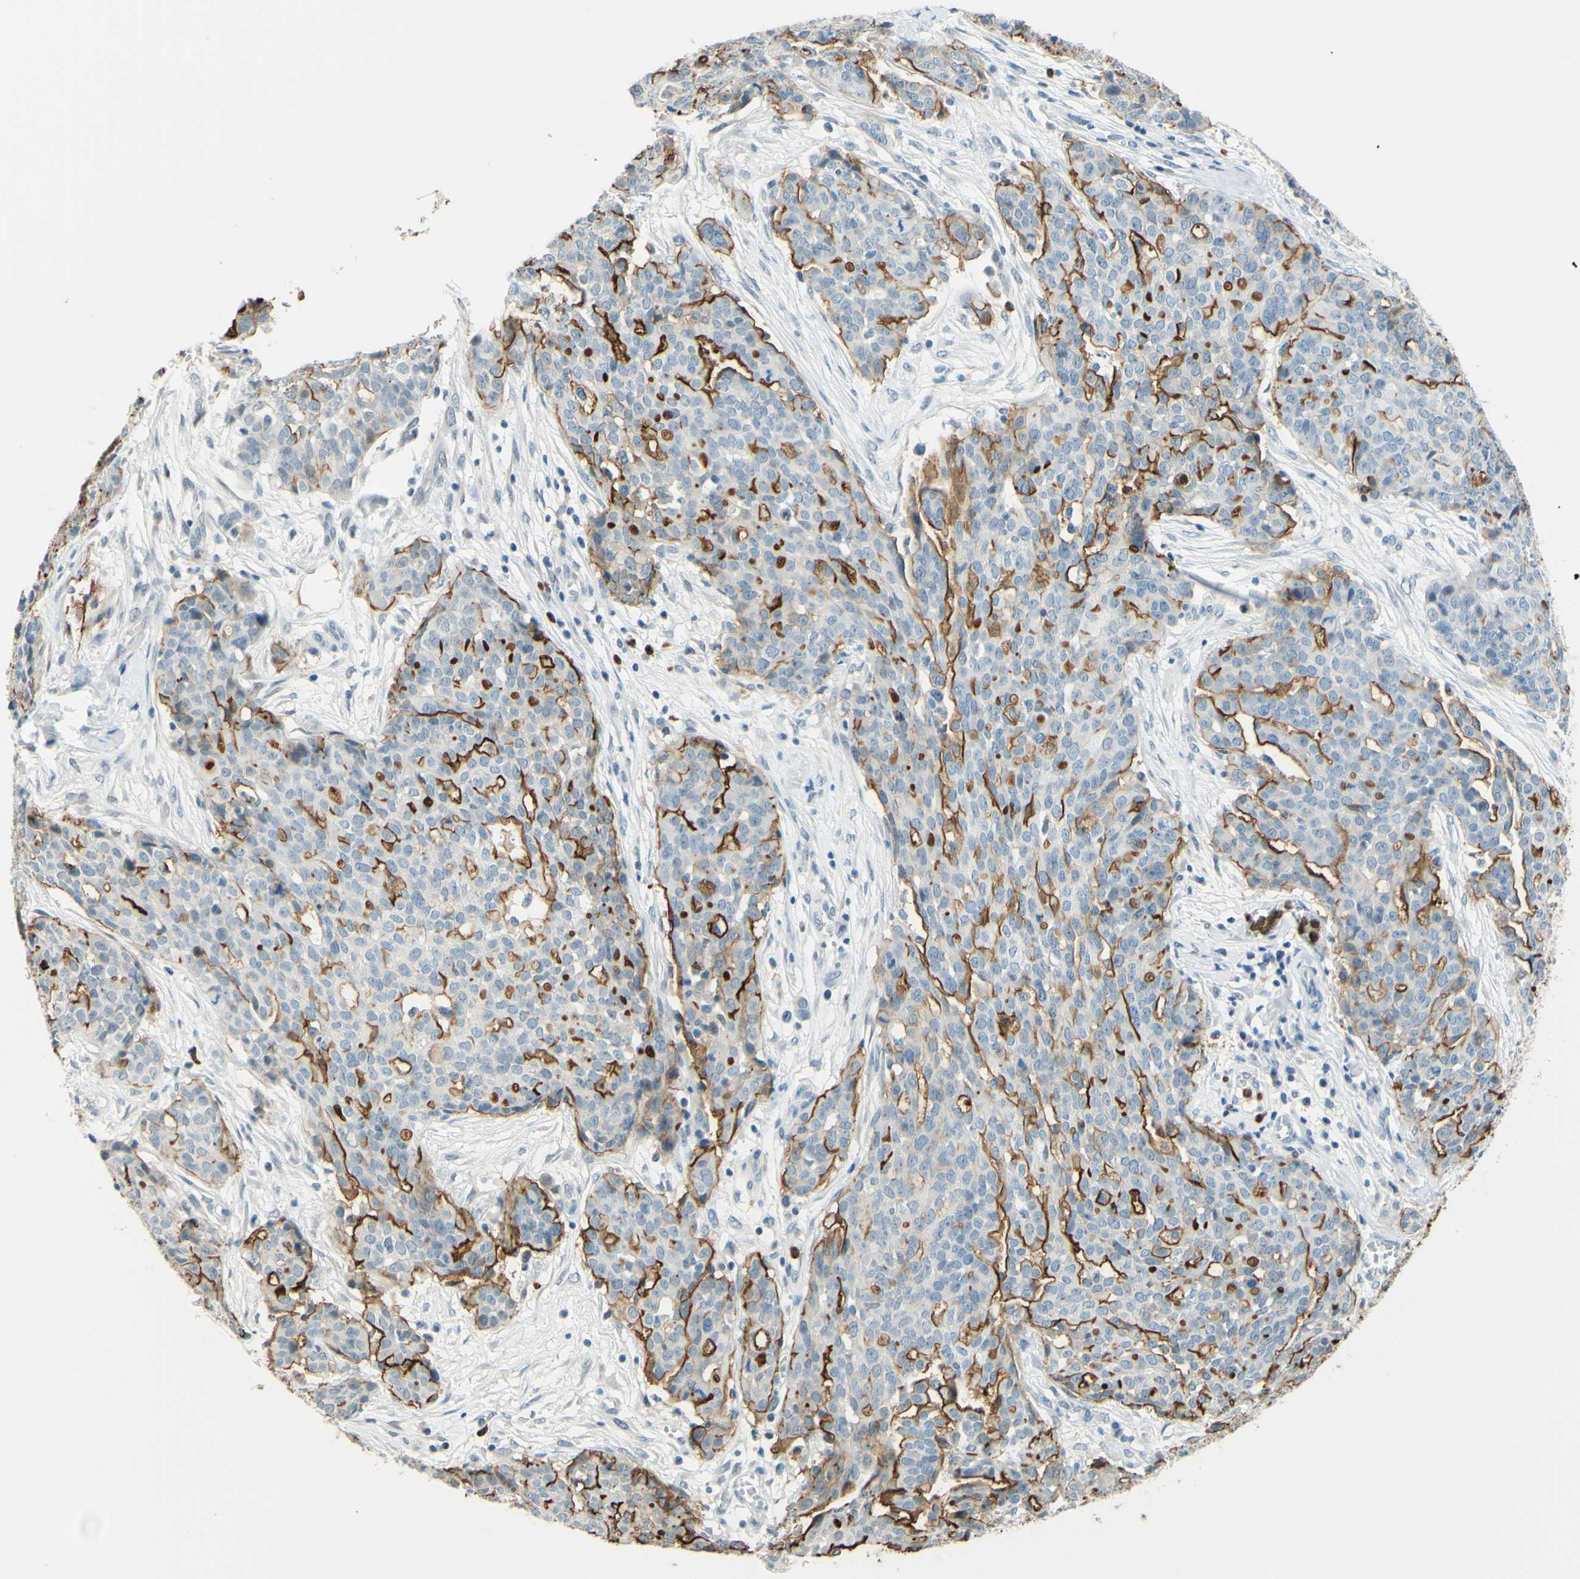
{"staining": {"intensity": "strong", "quantity": "<25%", "location": "cytoplasmic/membranous"}, "tissue": "ovarian cancer", "cell_type": "Tumor cells", "image_type": "cancer", "snomed": [{"axis": "morphology", "description": "Cystadenocarcinoma, serous, NOS"}, {"axis": "topography", "description": "Soft tissue"}, {"axis": "topography", "description": "Ovary"}], "caption": "Immunohistochemical staining of serous cystadenocarcinoma (ovarian) exhibits medium levels of strong cytoplasmic/membranous protein staining in about <25% of tumor cells.", "gene": "TREM2", "patient": {"sex": "female", "age": 57}}